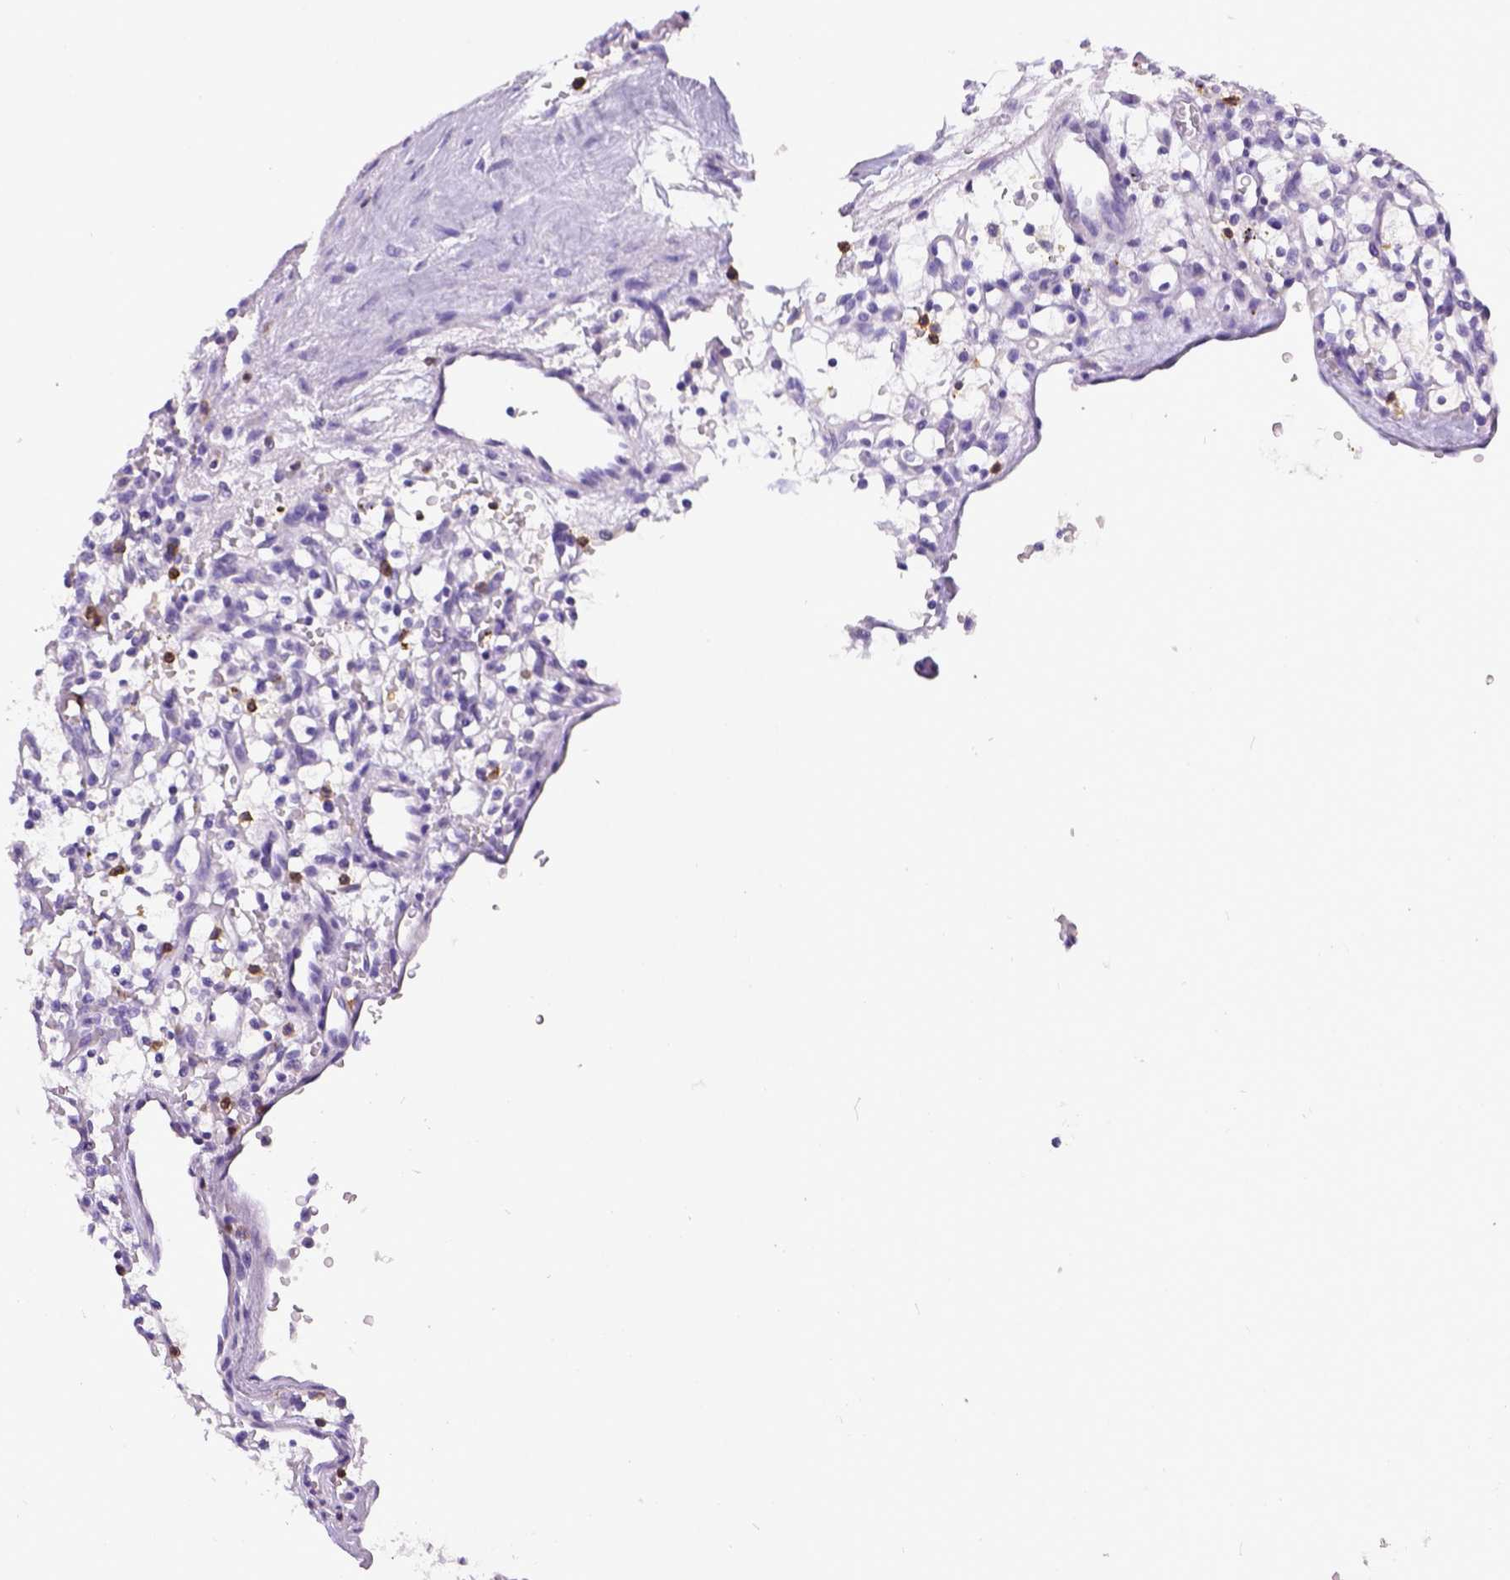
{"staining": {"intensity": "negative", "quantity": "none", "location": "none"}, "tissue": "renal cancer", "cell_type": "Tumor cells", "image_type": "cancer", "snomed": [{"axis": "morphology", "description": "Adenocarcinoma, NOS"}, {"axis": "topography", "description": "Kidney"}], "caption": "Tumor cells are negative for brown protein staining in renal cancer (adenocarcinoma). (Brightfield microscopy of DAB immunohistochemistry (IHC) at high magnification).", "gene": "CD3E", "patient": {"sex": "female", "age": 64}}